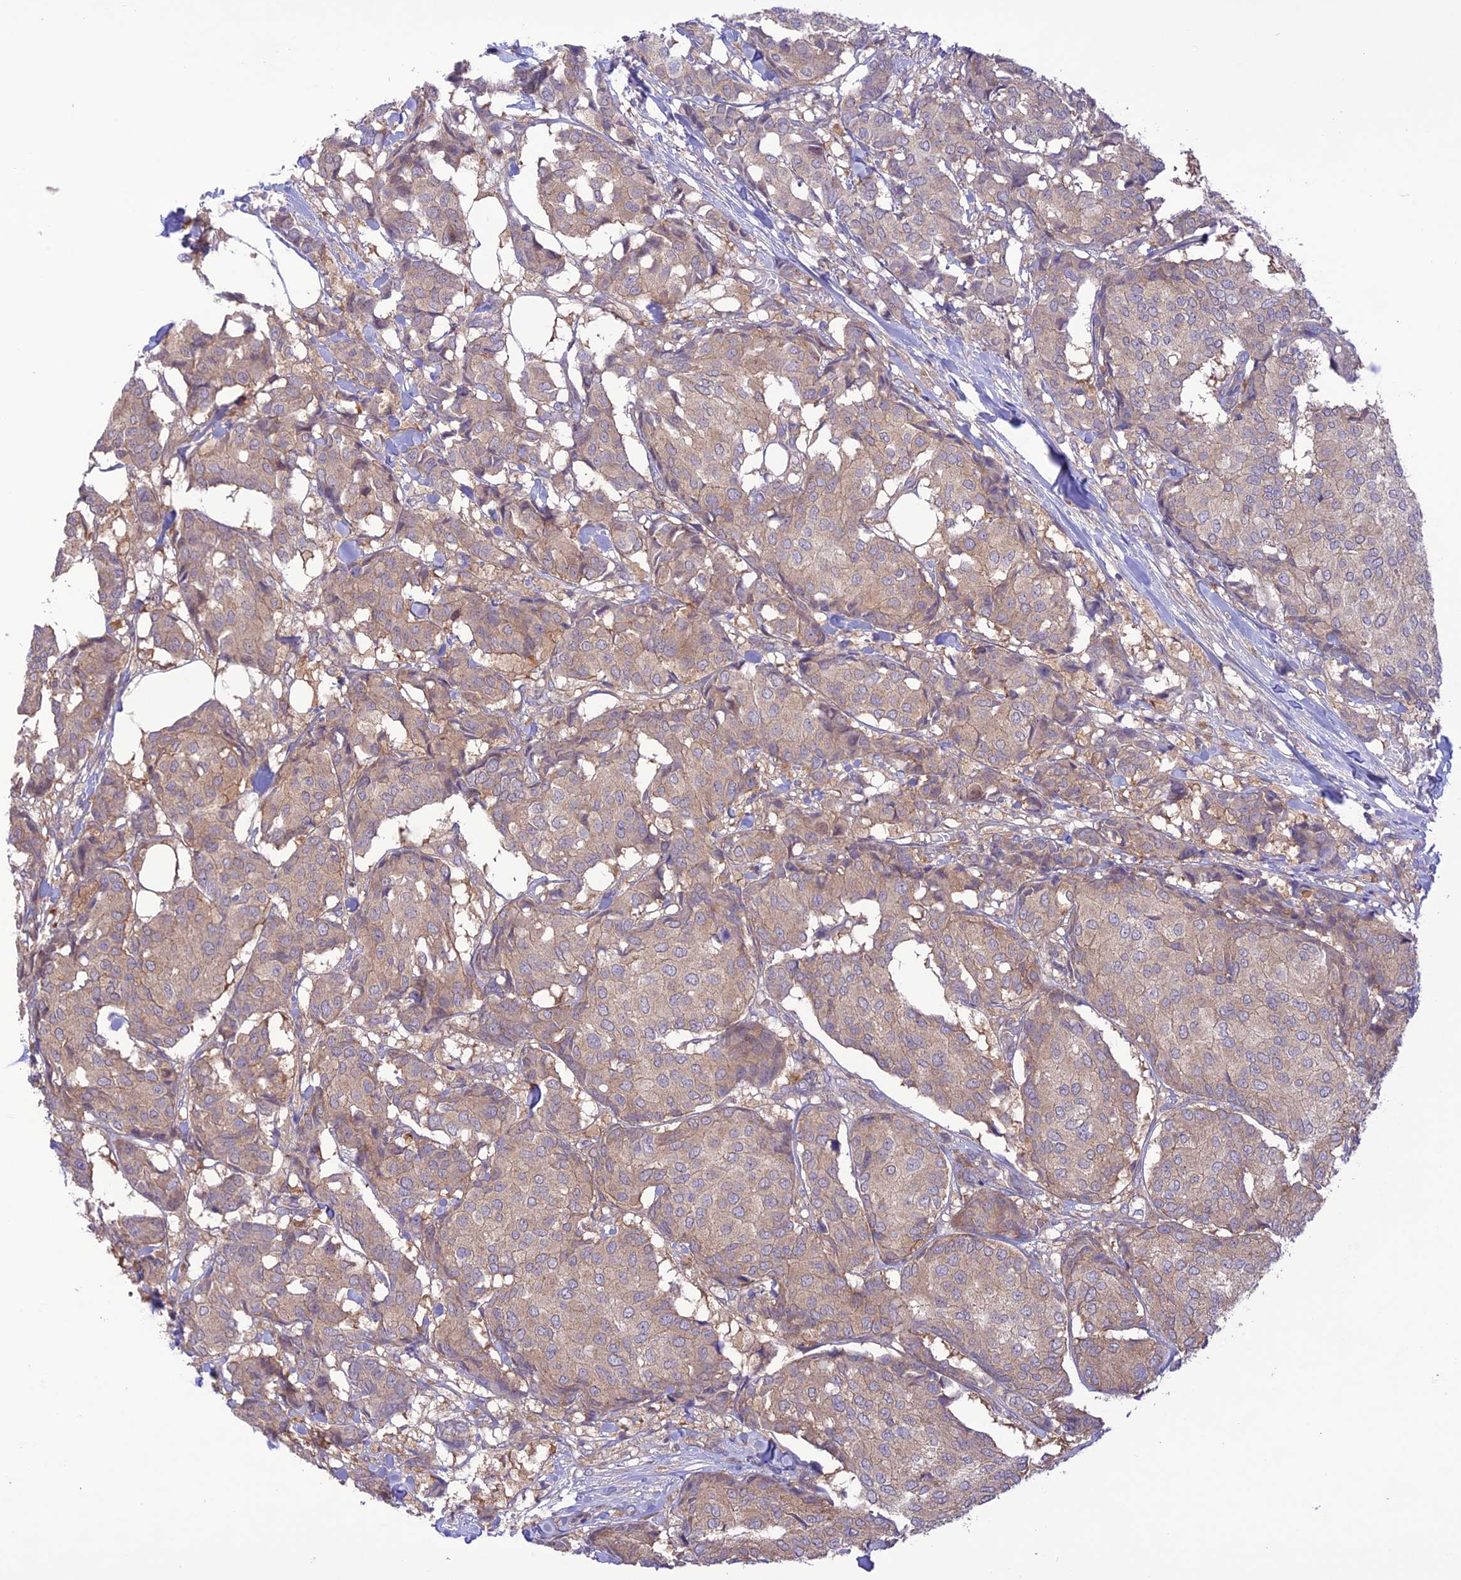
{"staining": {"intensity": "weak", "quantity": ">75%", "location": "cytoplasmic/membranous"}, "tissue": "breast cancer", "cell_type": "Tumor cells", "image_type": "cancer", "snomed": [{"axis": "morphology", "description": "Duct carcinoma"}, {"axis": "topography", "description": "Breast"}], "caption": "A high-resolution photomicrograph shows immunohistochemistry staining of breast infiltrating ductal carcinoma, which reveals weak cytoplasmic/membranous staining in approximately >75% of tumor cells.", "gene": "FCHSD1", "patient": {"sex": "female", "age": 75}}